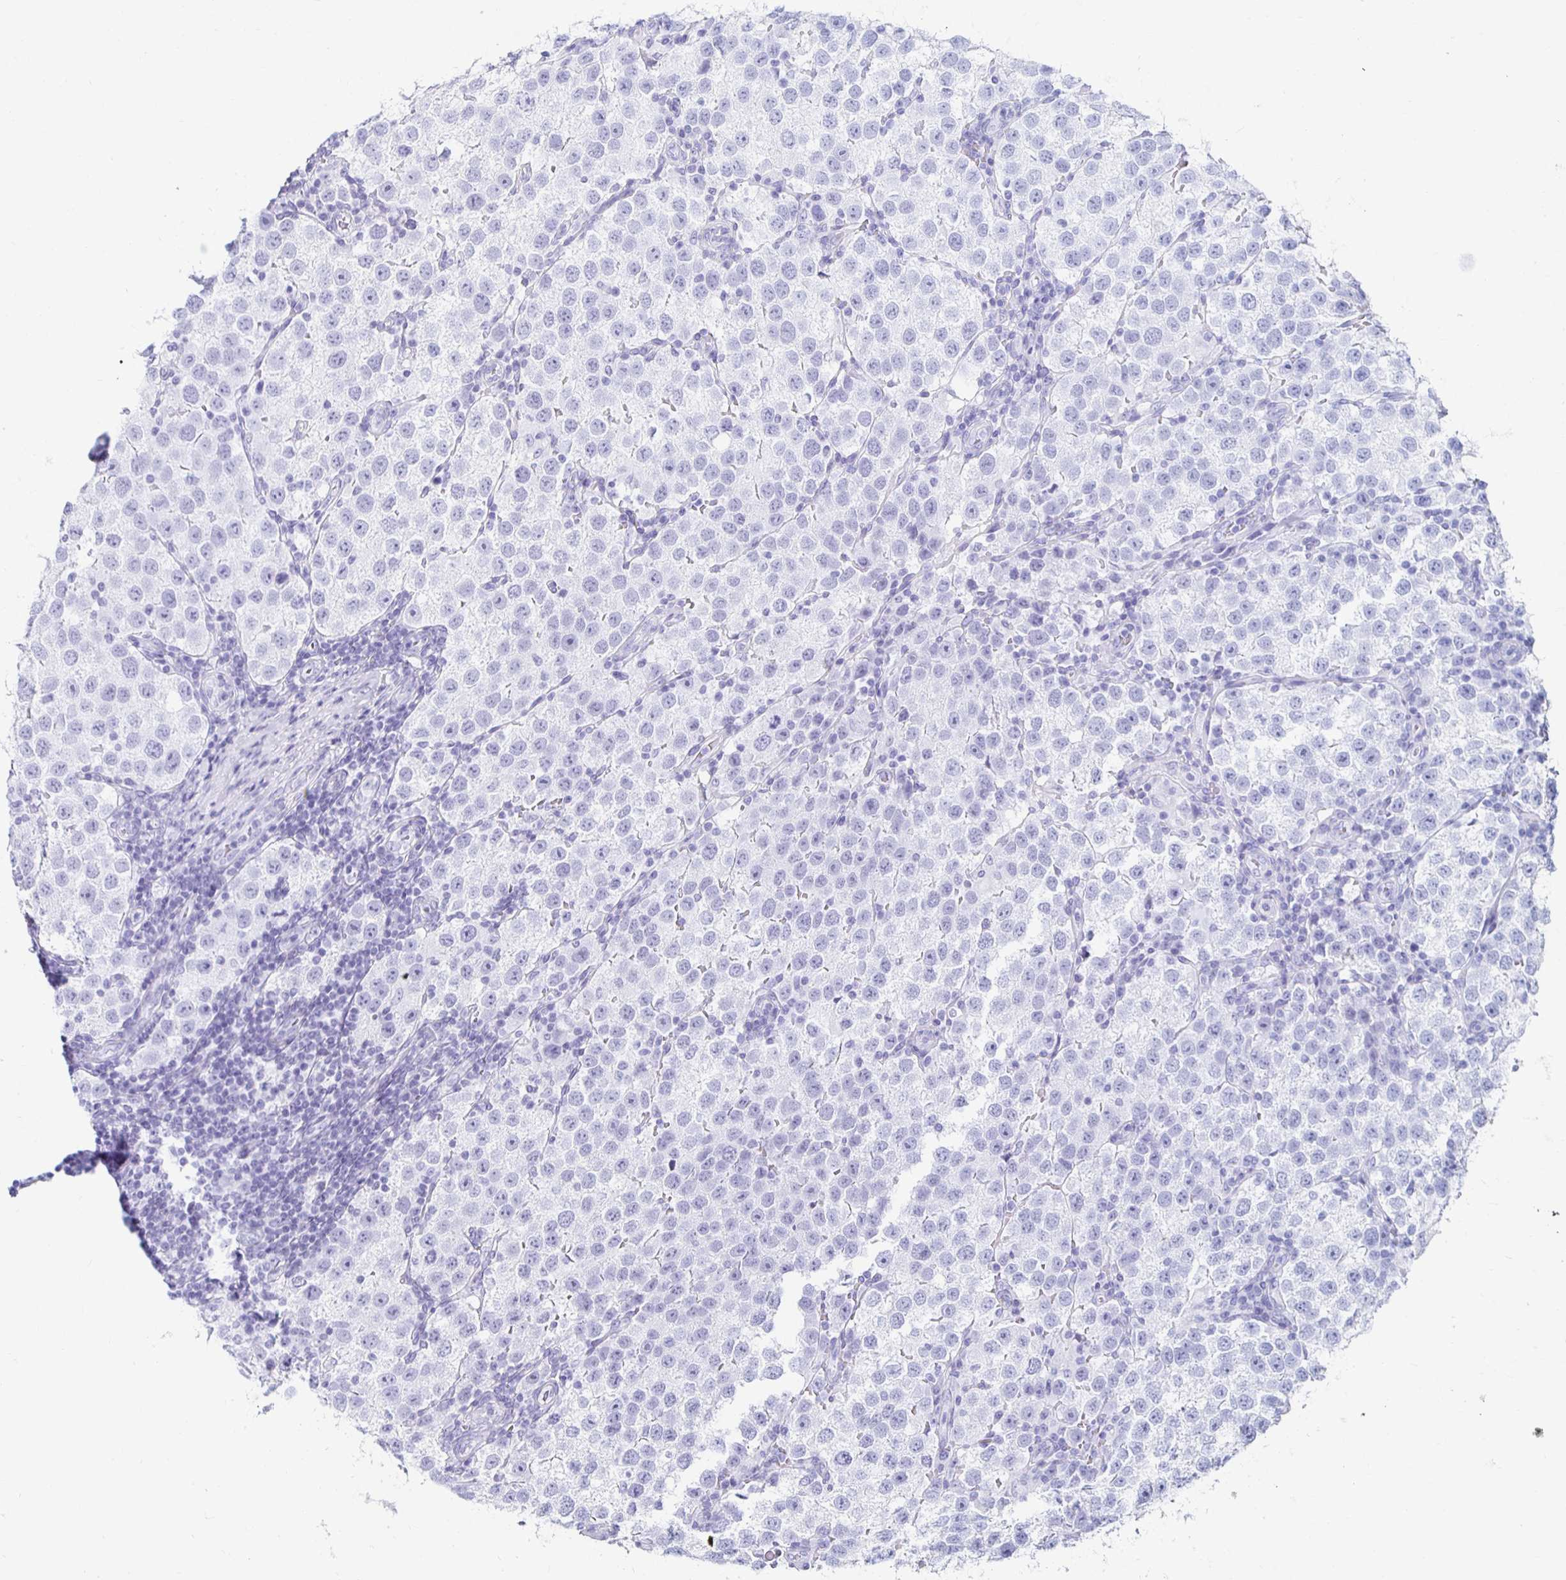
{"staining": {"intensity": "negative", "quantity": "none", "location": "none"}, "tissue": "testis cancer", "cell_type": "Tumor cells", "image_type": "cancer", "snomed": [{"axis": "morphology", "description": "Seminoma, NOS"}, {"axis": "topography", "description": "Testis"}], "caption": "Micrograph shows no significant protein staining in tumor cells of testis seminoma. (DAB immunohistochemistry (IHC) with hematoxylin counter stain).", "gene": "KCNQ2", "patient": {"sex": "male", "age": 37}}